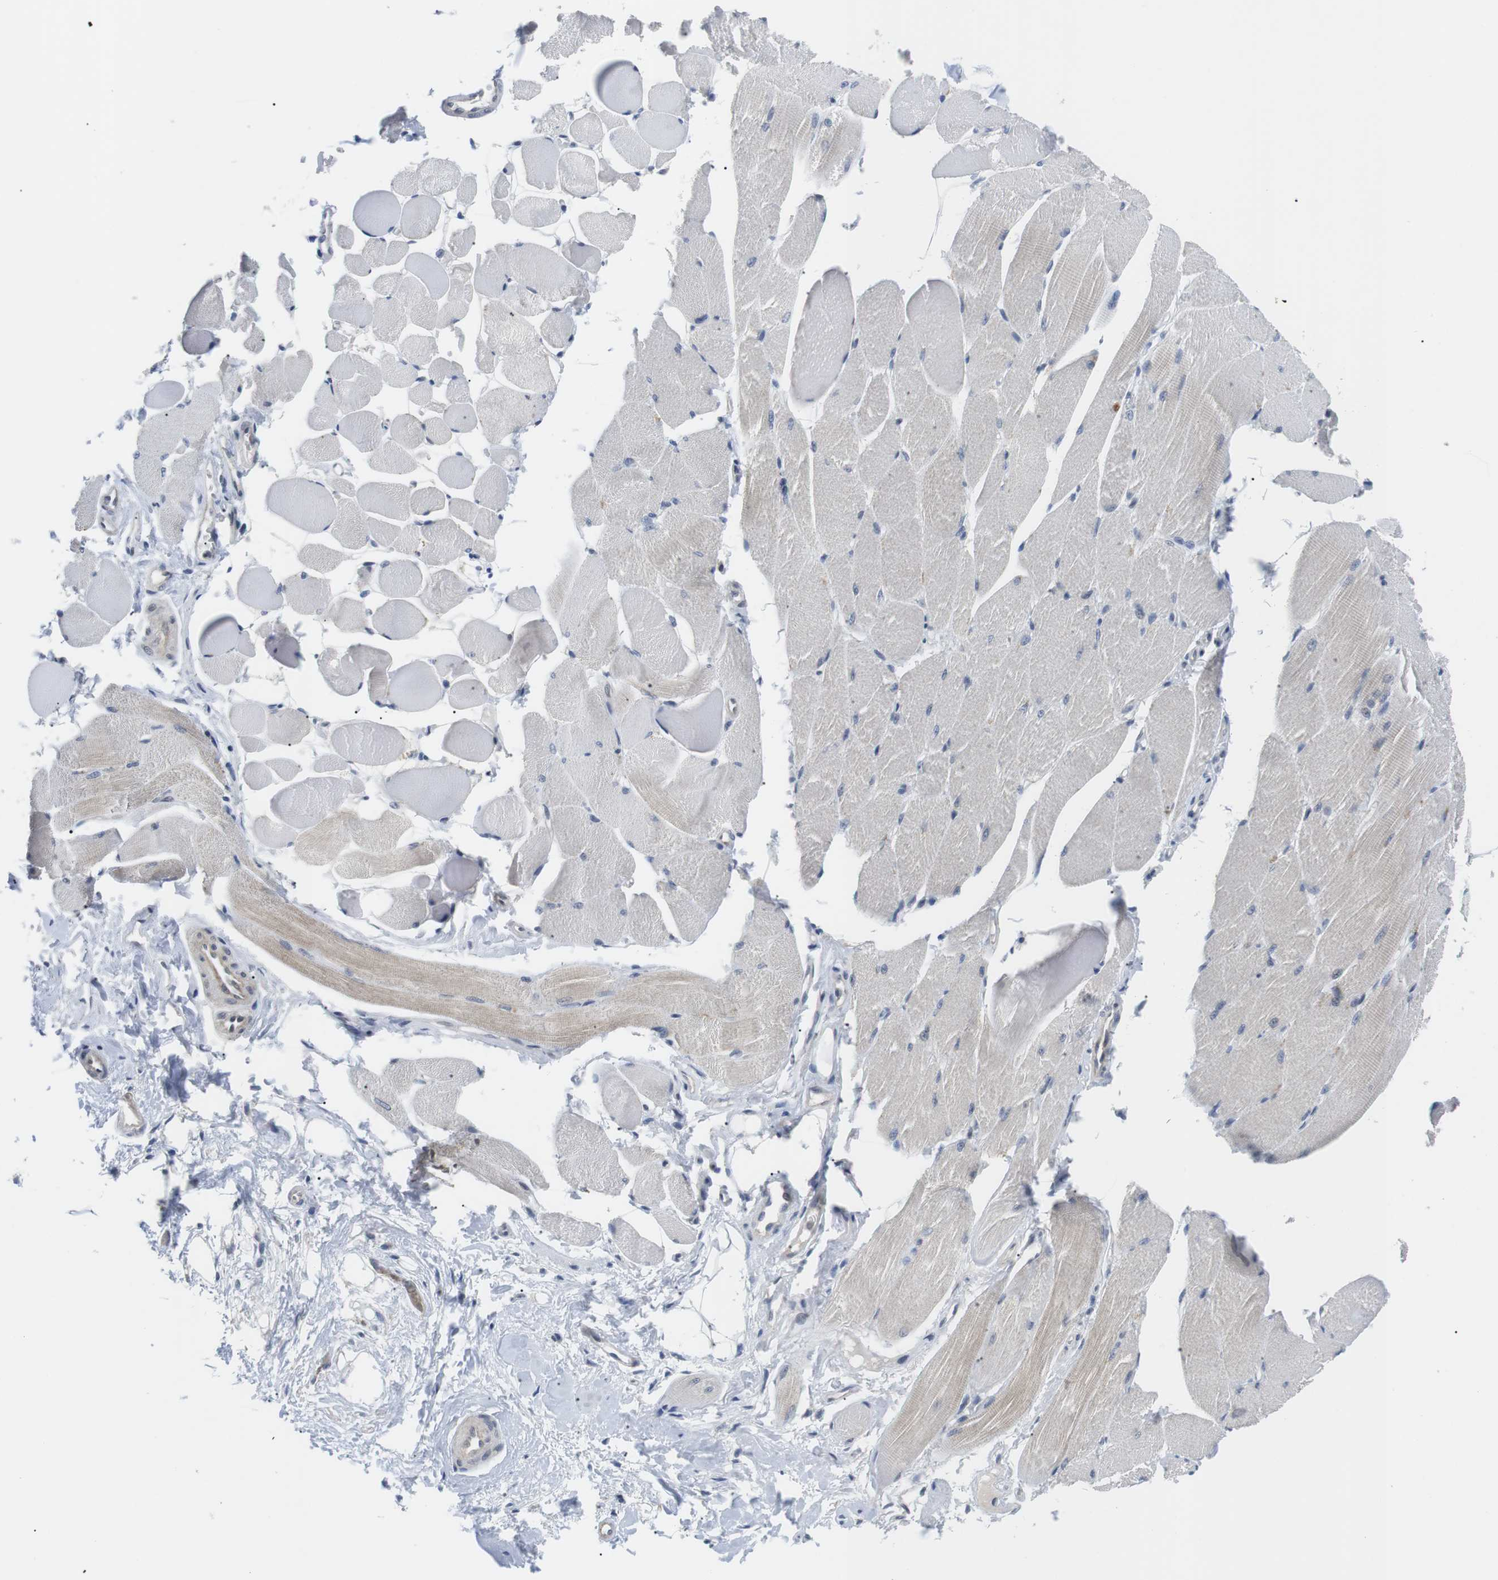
{"staining": {"intensity": "weak", "quantity": "25%-75%", "location": "cytoplasmic/membranous"}, "tissue": "skeletal muscle", "cell_type": "Myocytes", "image_type": "normal", "snomed": [{"axis": "morphology", "description": "Normal tissue, NOS"}, {"axis": "topography", "description": "Skeletal muscle"}, {"axis": "topography", "description": "Peripheral nerve tissue"}], "caption": "A brown stain shows weak cytoplasmic/membranous expression of a protein in myocytes of normal skeletal muscle.", "gene": "NECTIN1", "patient": {"sex": "female", "age": 84}}